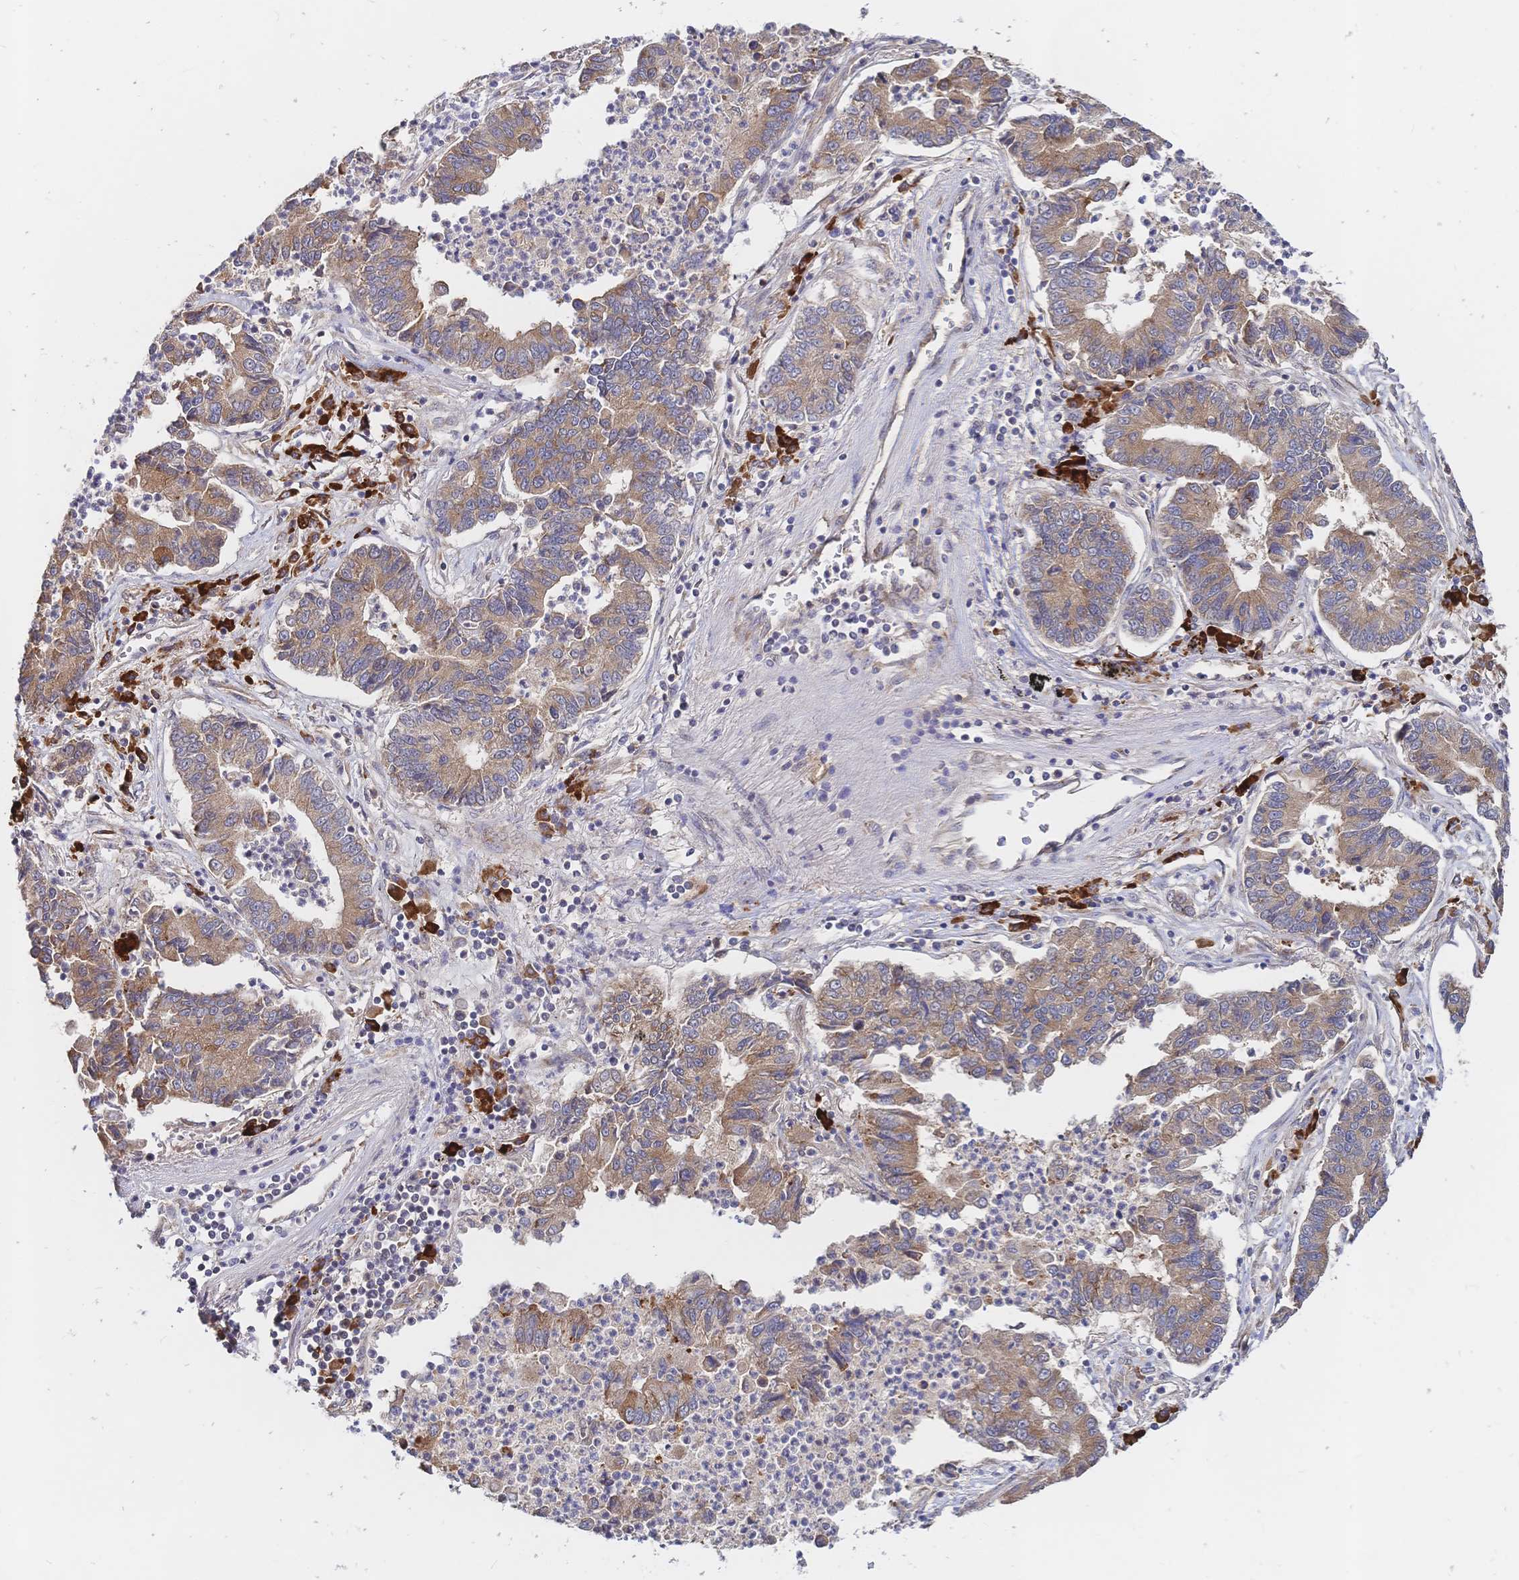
{"staining": {"intensity": "moderate", "quantity": ">75%", "location": "cytoplasmic/membranous"}, "tissue": "lung cancer", "cell_type": "Tumor cells", "image_type": "cancer", "snomed": [{"axis": "morphology", "description": "Adenocarcinoma, NOS"}, {"axis": "topography", "description": "Lung"}], "caption": "Tumor cells display medium levels of moderate cytoplasmic/membranous expression in approximately >75% of cells in human lung cancer. The staining is performed using DAB (3,3'-diaminobenzidine) brown chromogen to label protein expression. The nuclei are counter-stained blue using hematoxylin.", "gene": "LMO4", "patient": {"sex": "female", "age": 57}}